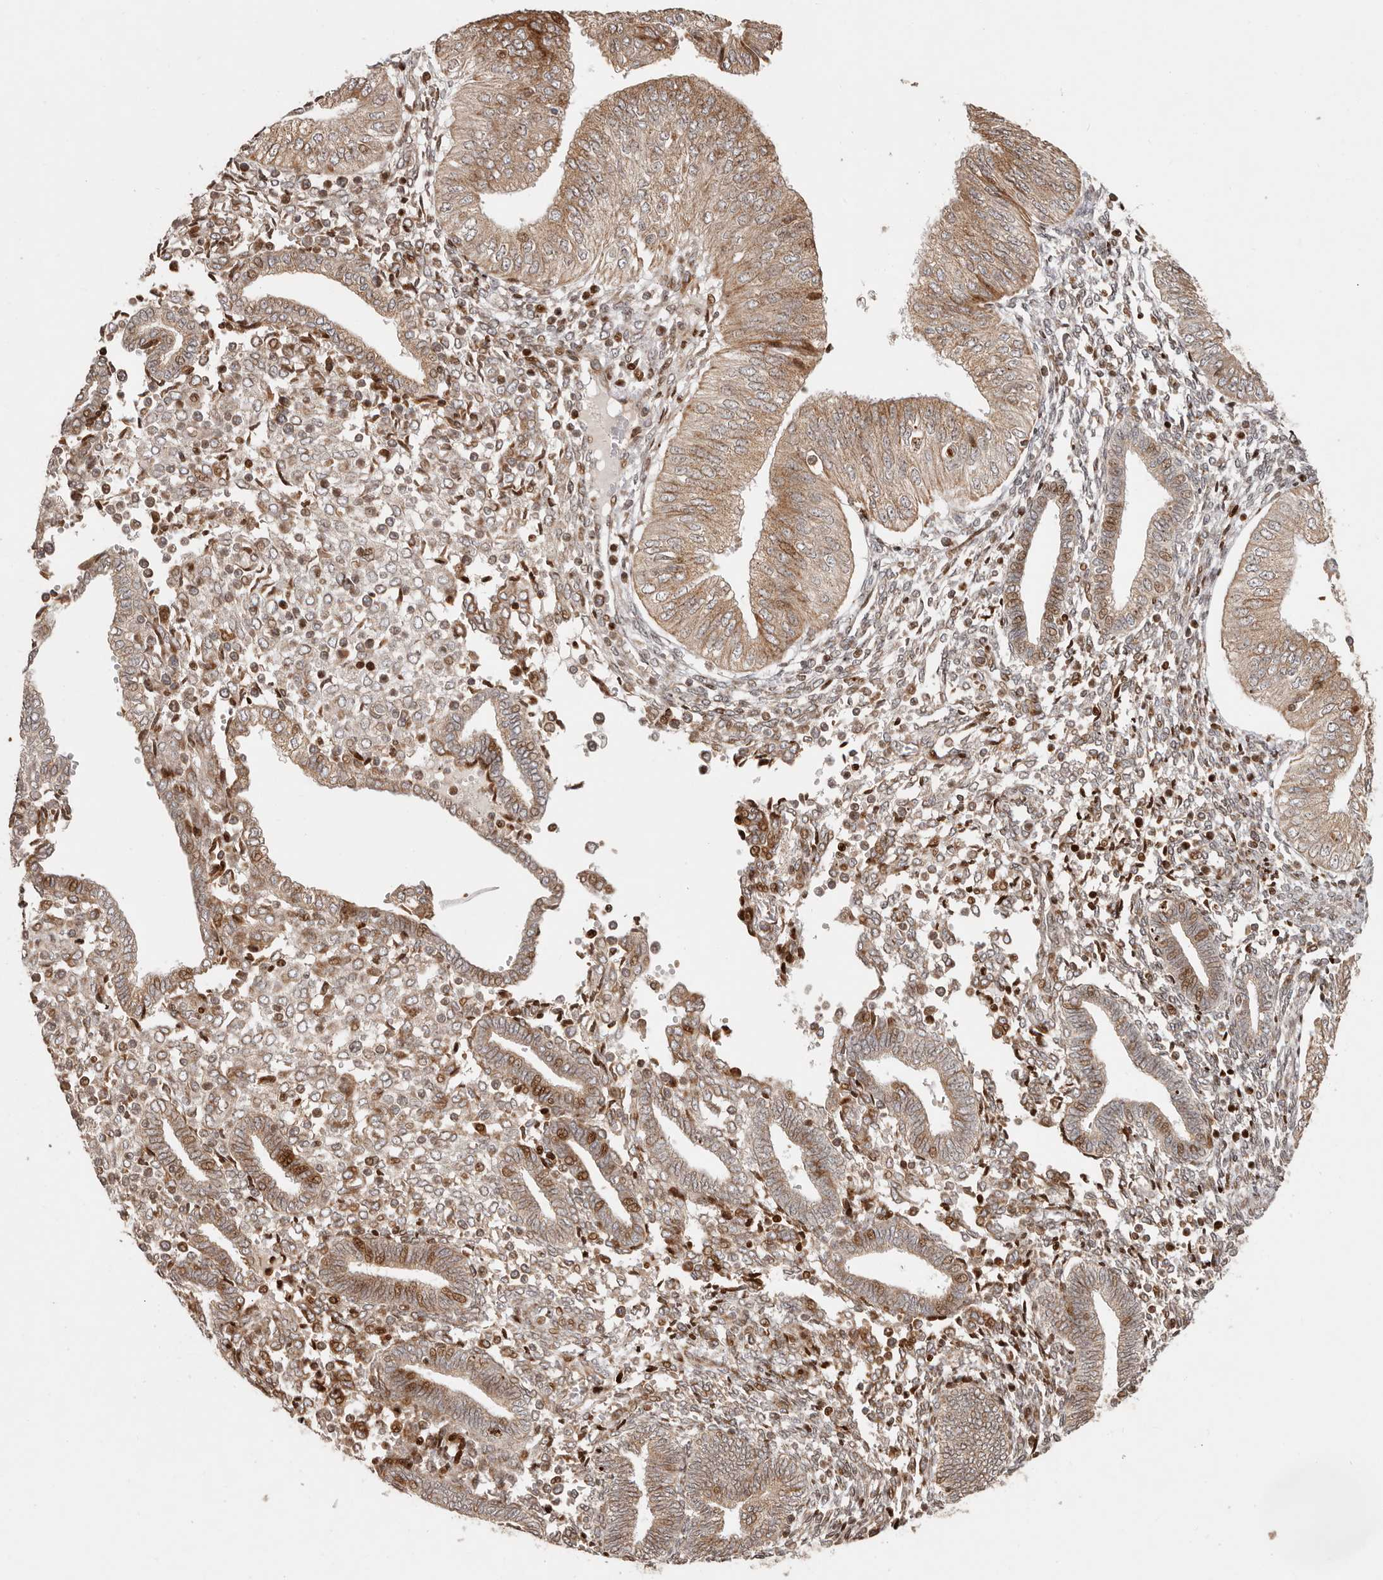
{"staining": {"intensity": "moderate", "quantity": ">75%", "location": "cytoplasmic/membranous,nuclear"}, "tissue": "endometrial cancer", "cell_type": "Tumor cells", "image_type": "cancer", "snomed": [{"axis": "morphology", "description": "Normal tissue, NOS"}, {"axis": "morphology", "description": "Adenocarcinoma, NOS"}, {"axis": "topography", "description": "Endometrium"}], "caption": "Endometrial cancer stained with a protein marker exhibits moderate staining in tumor cells.", "gene": "TRIM4", "patient": {"sex": "female", "age": 53}}